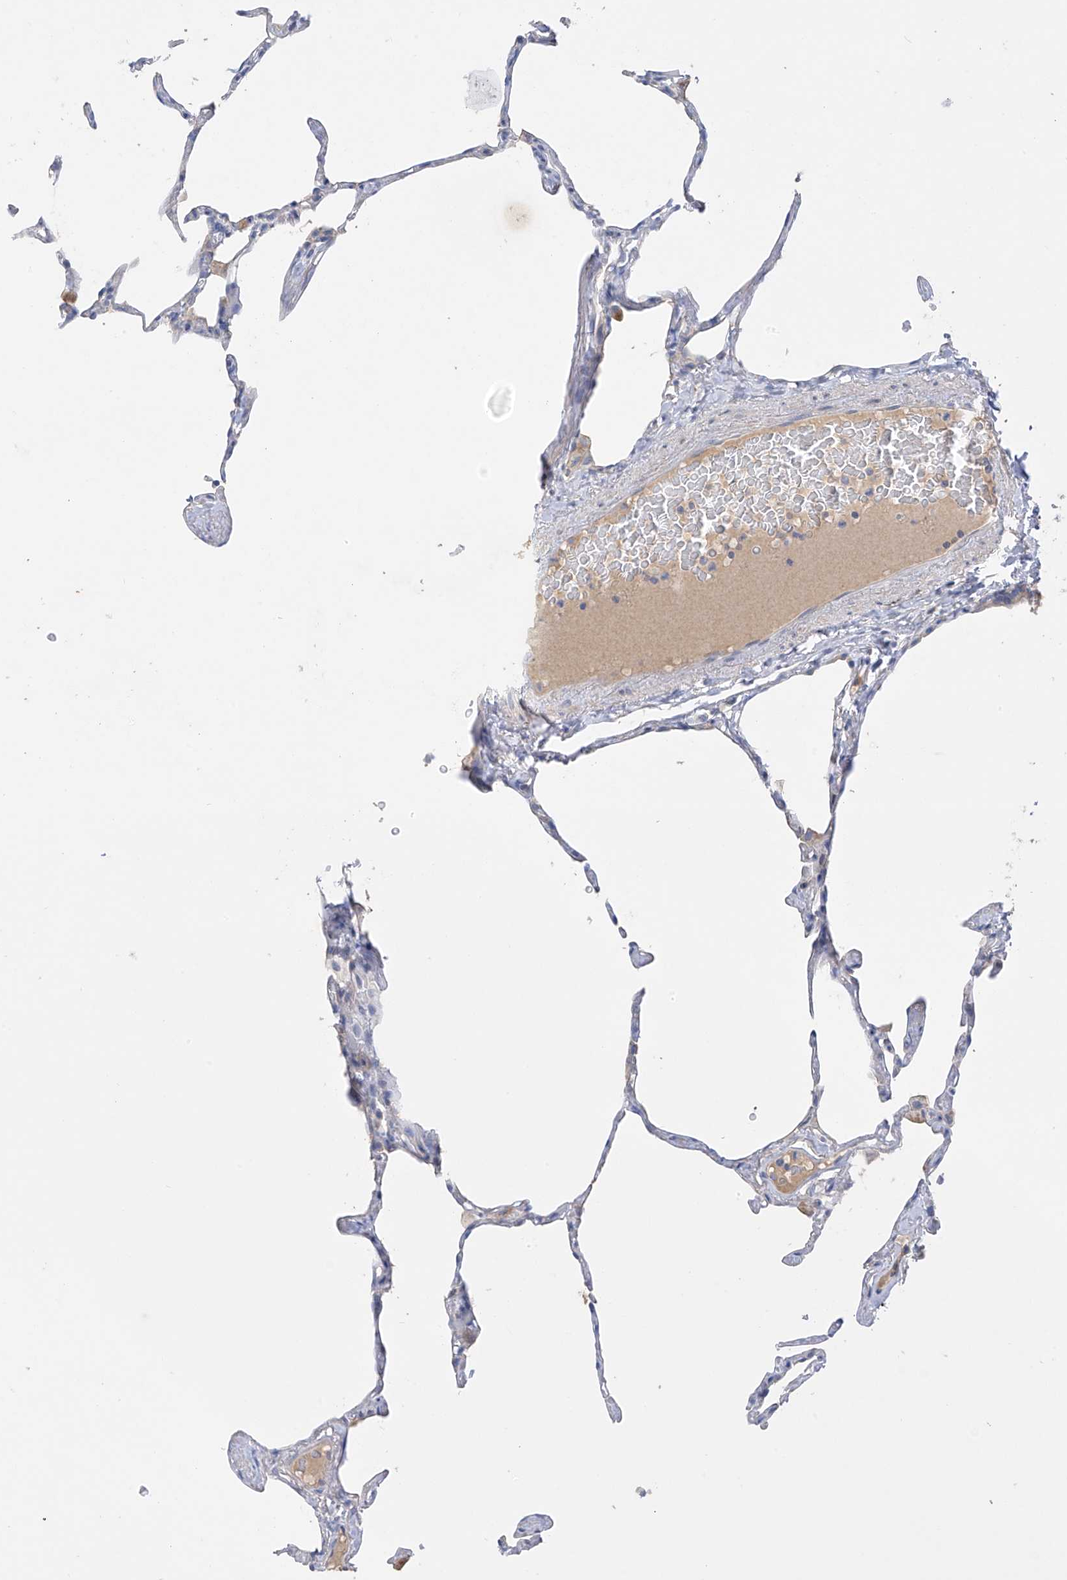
{"staining": {"intensity": "negative", "quantity": "none", "location": "none"}, "tissue": "lung", "cell_type": "Alveolar cells", "image_type": "normal", "snomed": [{"axis": "morphology", "description": "Normal tissue, NOS"}, {"axis": "topography", "description": "Lung"}], "caption": "The image displays no staining of alveolar cells in unremarkable lung. Nuclei are stained in blue.", "gene": "PRSS12", "patient": {"sex": "male", "age": 65}}